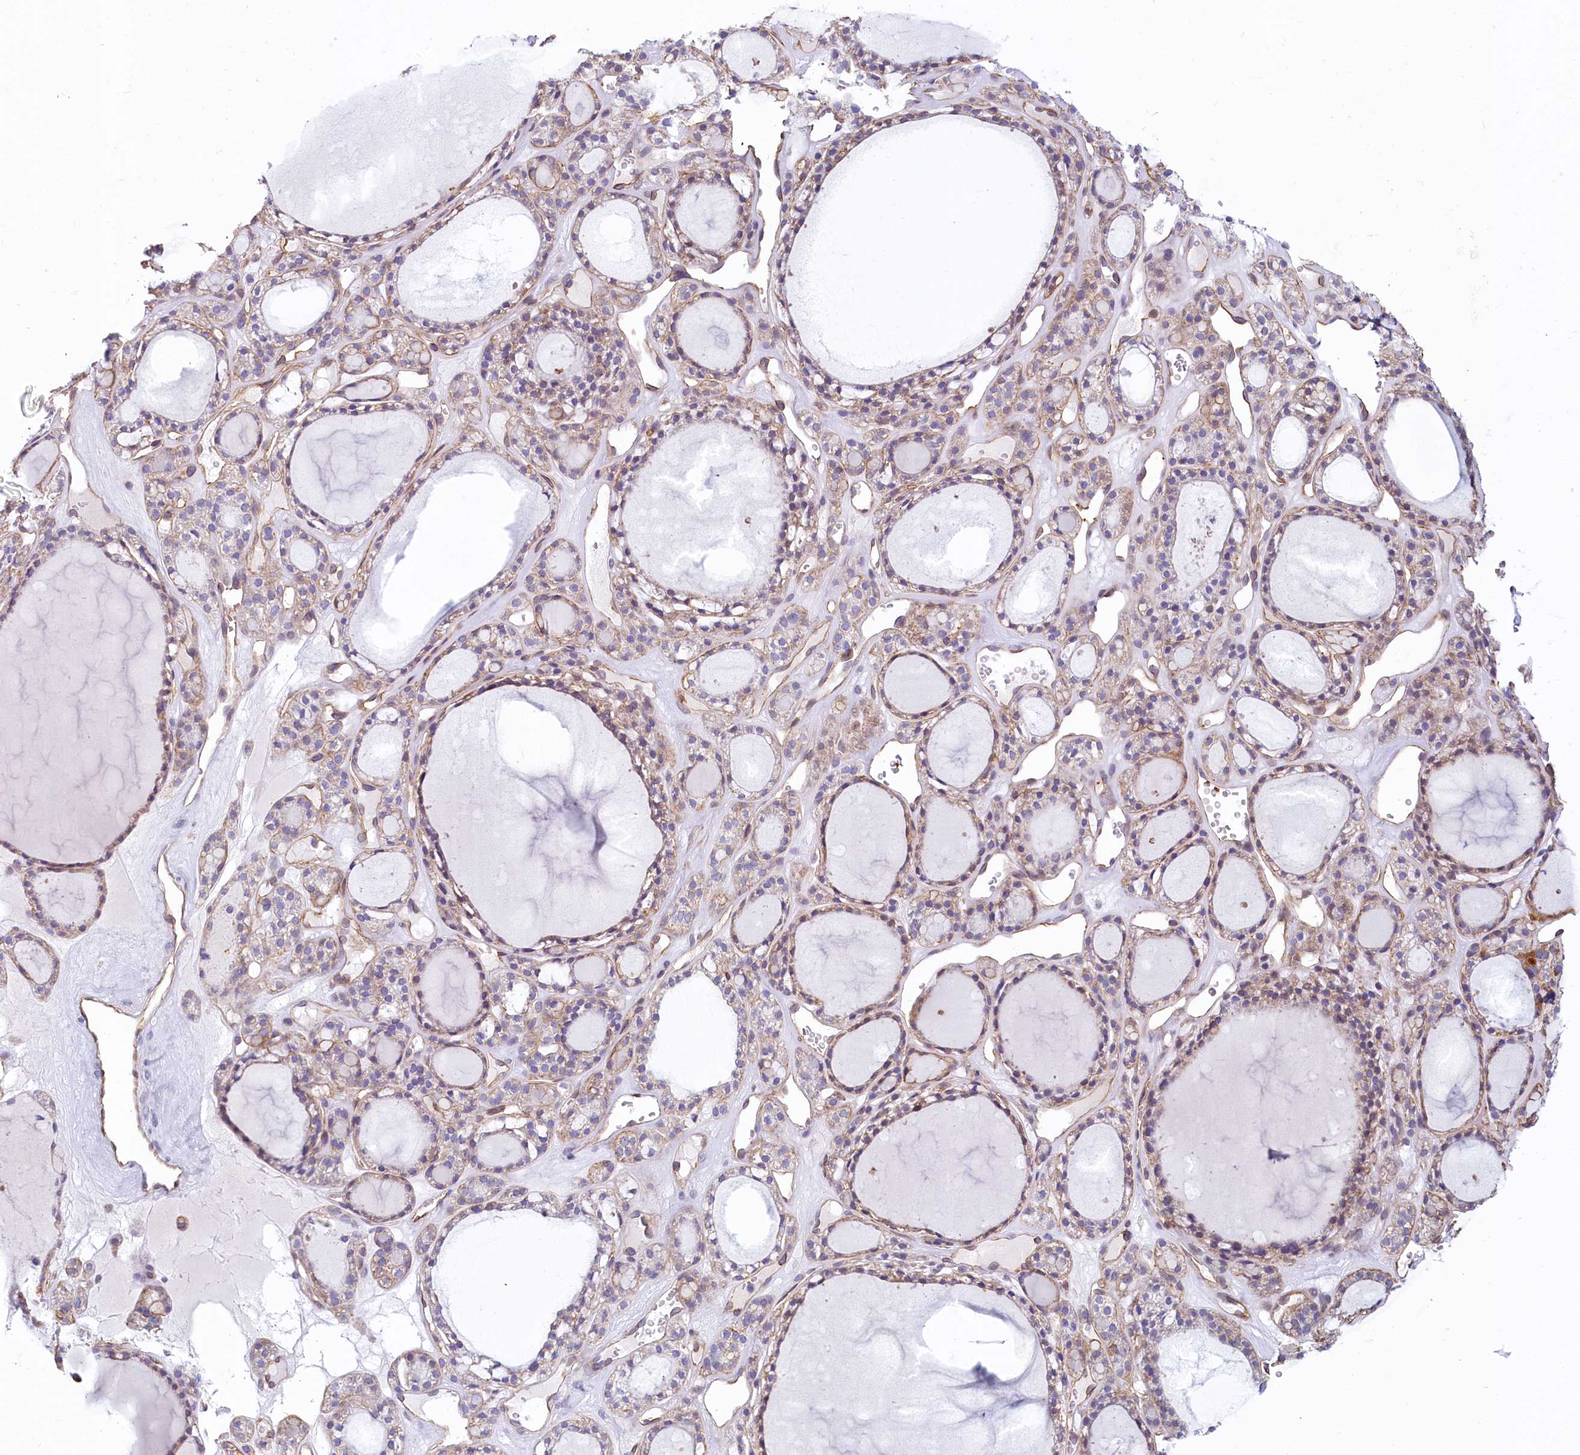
{"staining": {"intensity": "weak", "quantity": "25%-75%", "location": "cytoplasmic/membranous"}, "tissue": "thyroid gland", "cell_type": "Glandular cells", "image_type": "normal", "snomed": [{"axis": "morphology", "description": "Normal tissue, NOS"}, {"axis": "topography", "description": "Thyroid gland"}], "caption": "This is an image of IHC staining of benign thyroid gland, which shows weak expression in the cytoplasmic/membranous of glandular cells.", "gene": "LMOD3", "patient": {"sex": "female", "age": 28}}